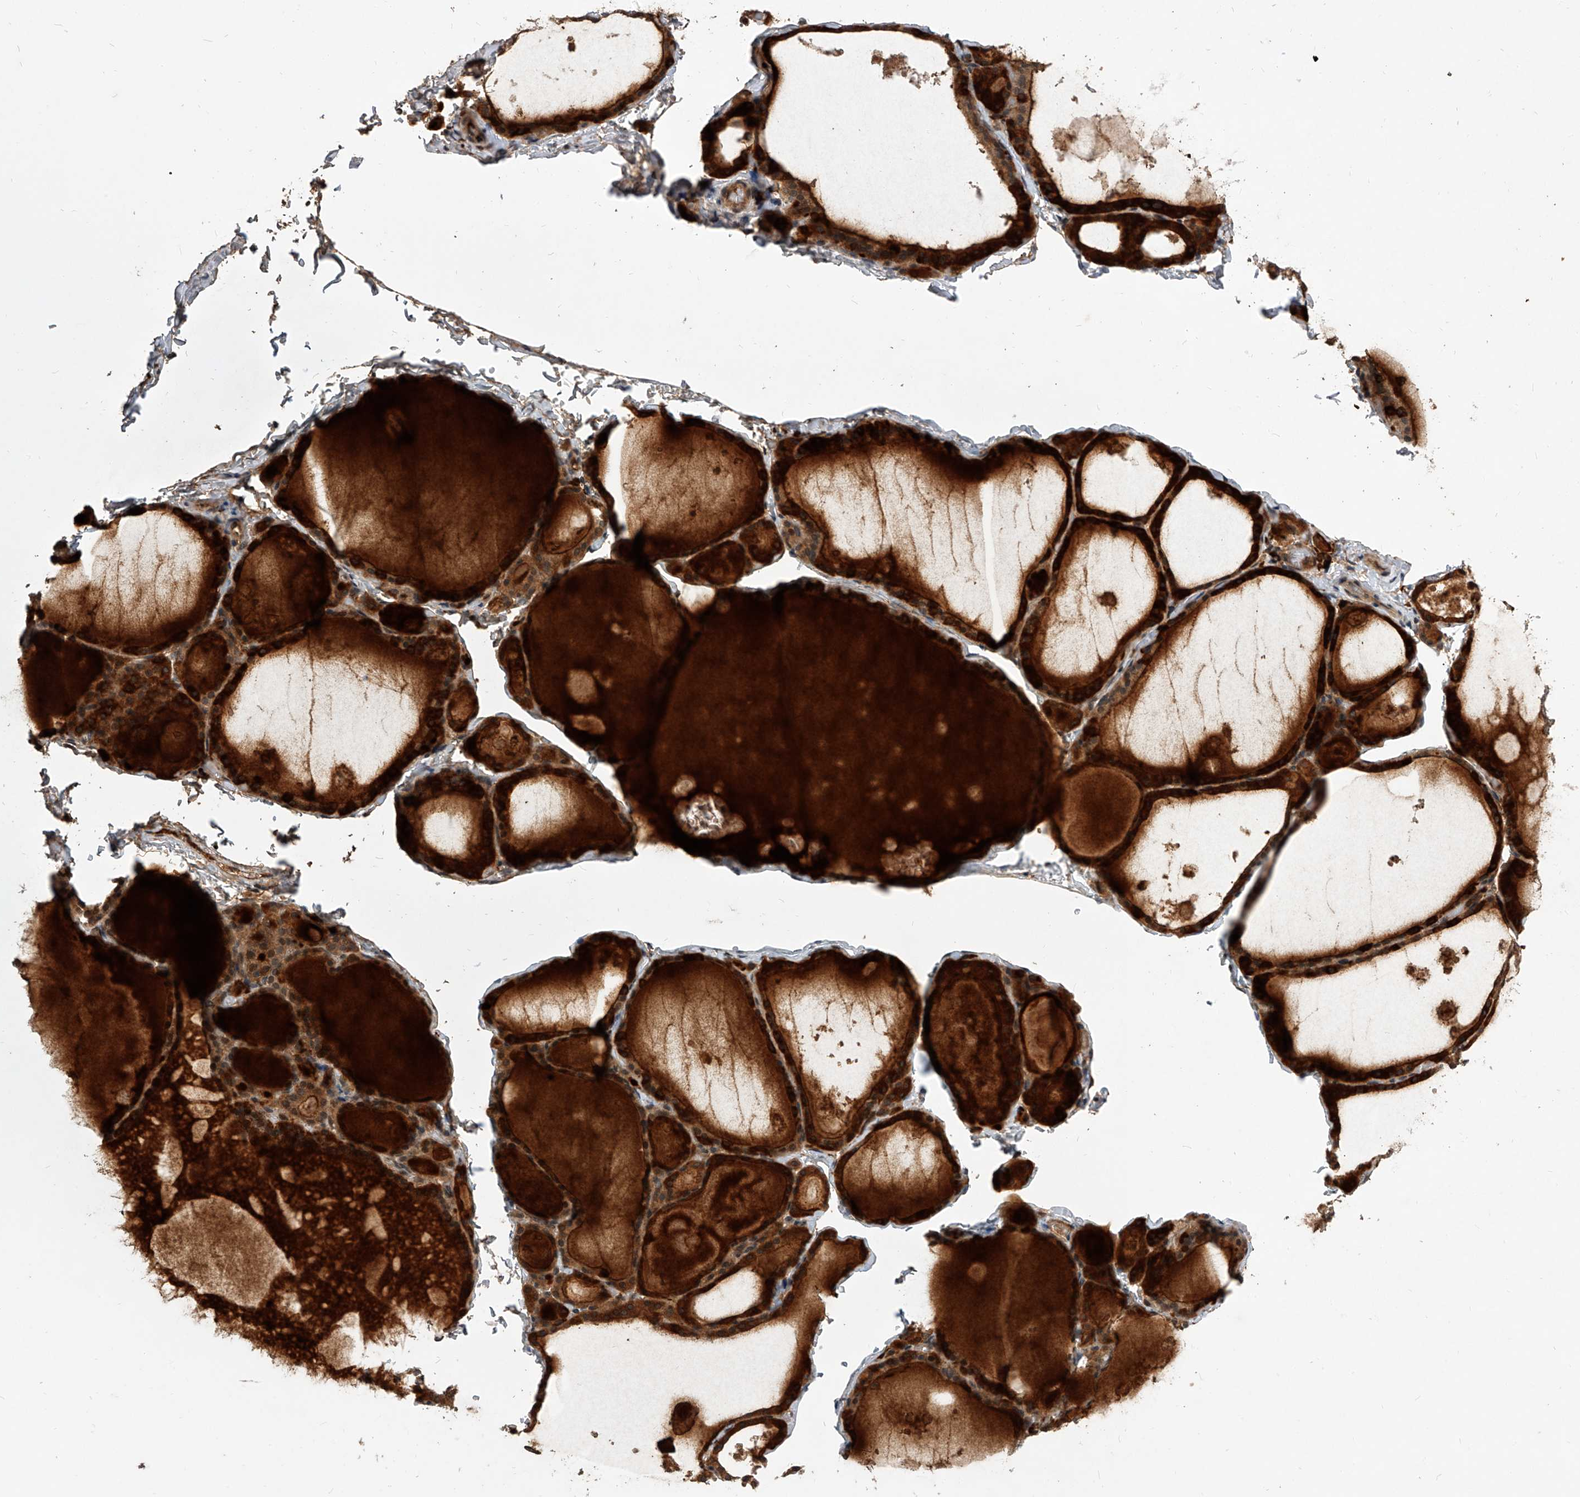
{"staining": {"intensity": "strong", "quantity": ">75%", "location": "cytoplasmic/membranous,nuclear"}, "tissue": "thyroid gland", "cell_type": "Glandular cells", "image_type": "normal", "snomed": [{"axis": "morphology", "description": "Normal tissue, NOS"}, {"axis": "topography", "description": "Thyroid gland"}], "caption": "This micrograph shows immunohistochemistry (IHC) staining of unremarkable thyroid gland, with high strong cytoplasmic/membranous,nuclear positivity in approximately >75% of glandular cells.", "gene": "CFAP410", "patient": {"sex": "male", "age": 56}}